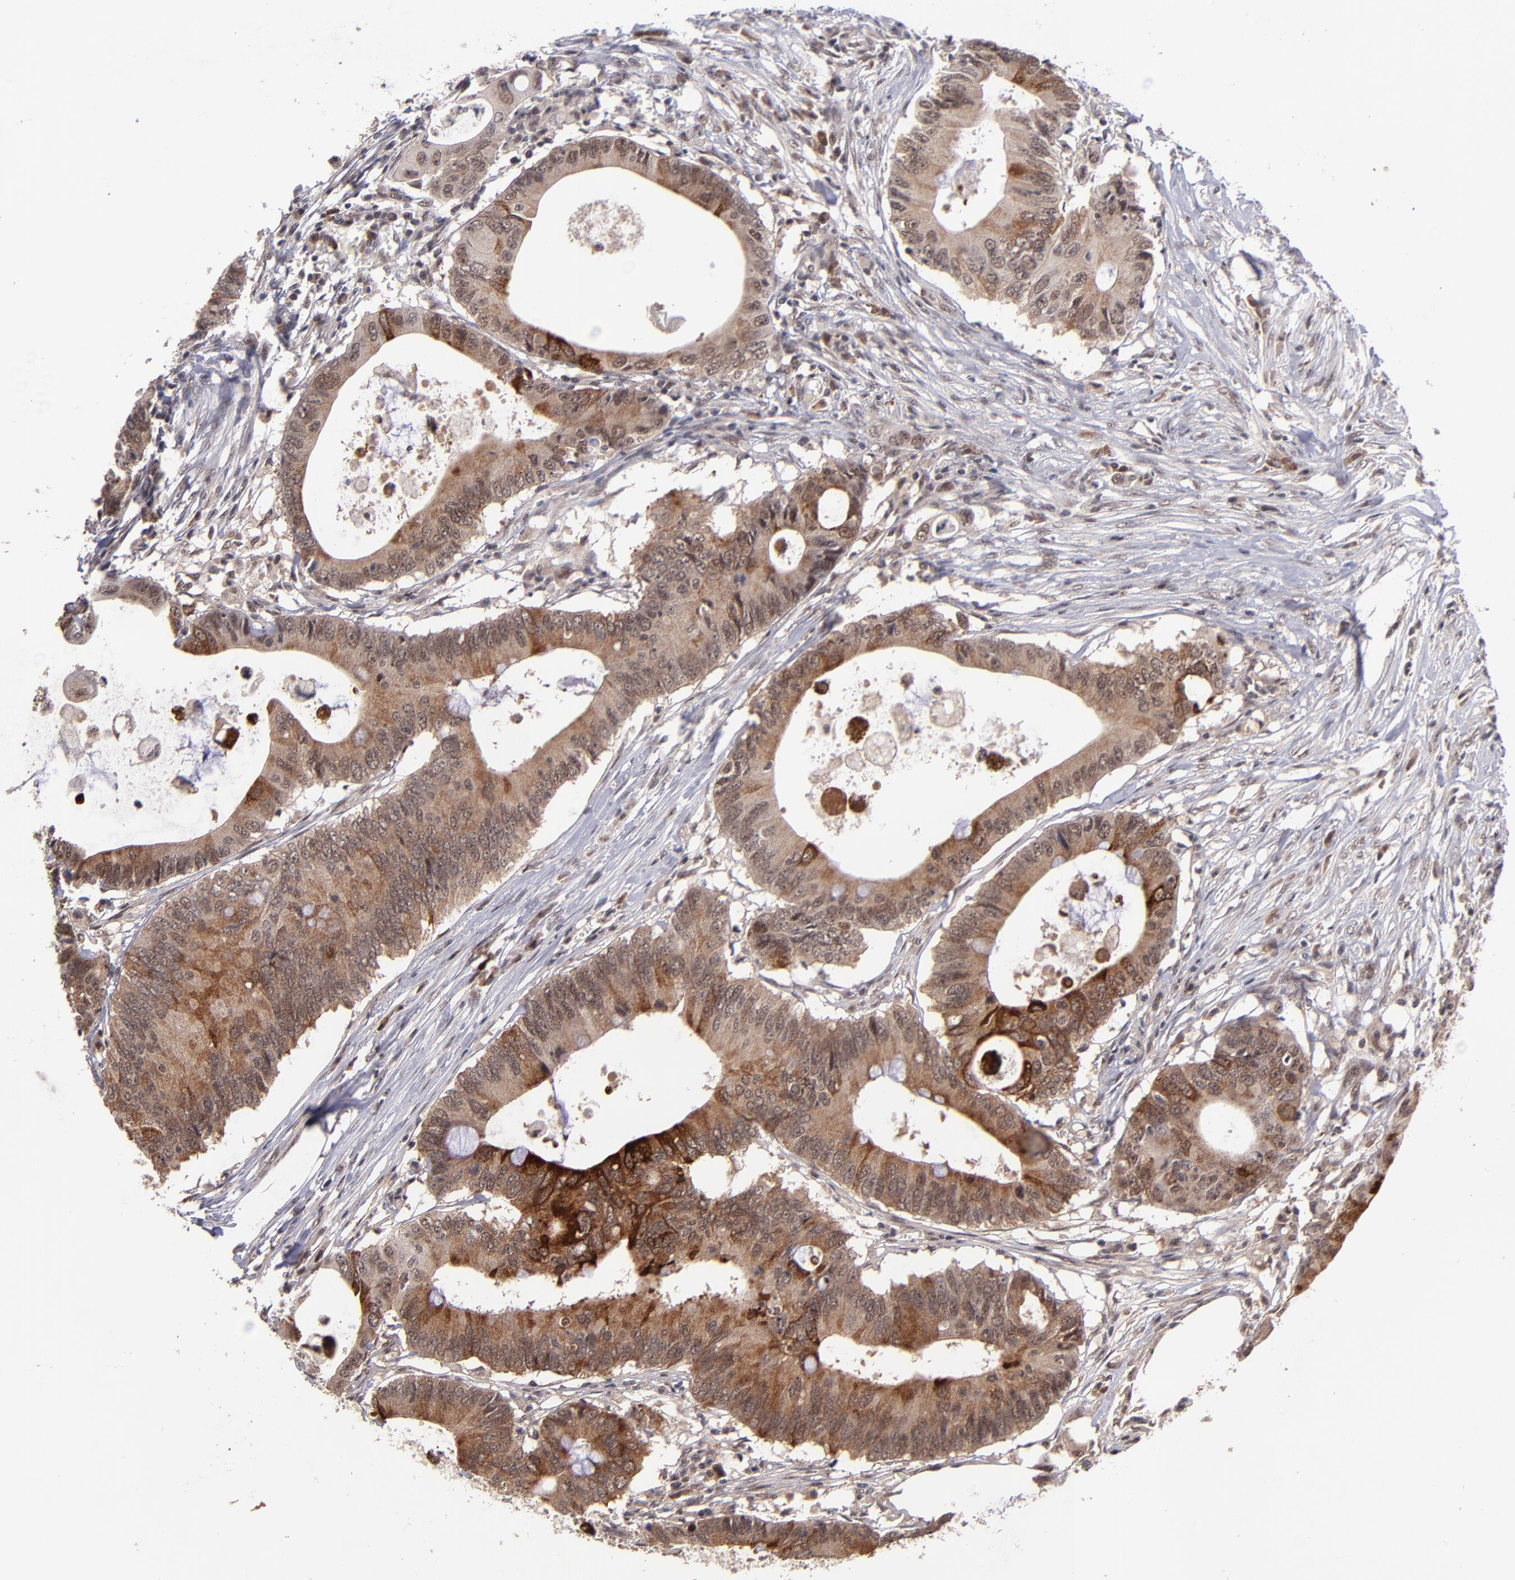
{"staining": {"intensity": "moderate", "quantity": ">75%", "location": "cytoplasmic/membranous,nuclear"}, "tissue": "colorectal cancer", "cell_type": "Tumor cells", "image_type": "cancer", "snomed": [{"axis": "morphology", "description": "Adenocarcinoma, NOS"}, {"axis": "topography", "description": "Colon"}], "caption": "The micrograph shows staining of adenocarcinoma (colorectal), revealing moderate cytoplasmic/membranous and nuclear protein staining (brown color) within tumor cells.", "gene": "EP300", "patient": {"sex": "male", "age": 71}}